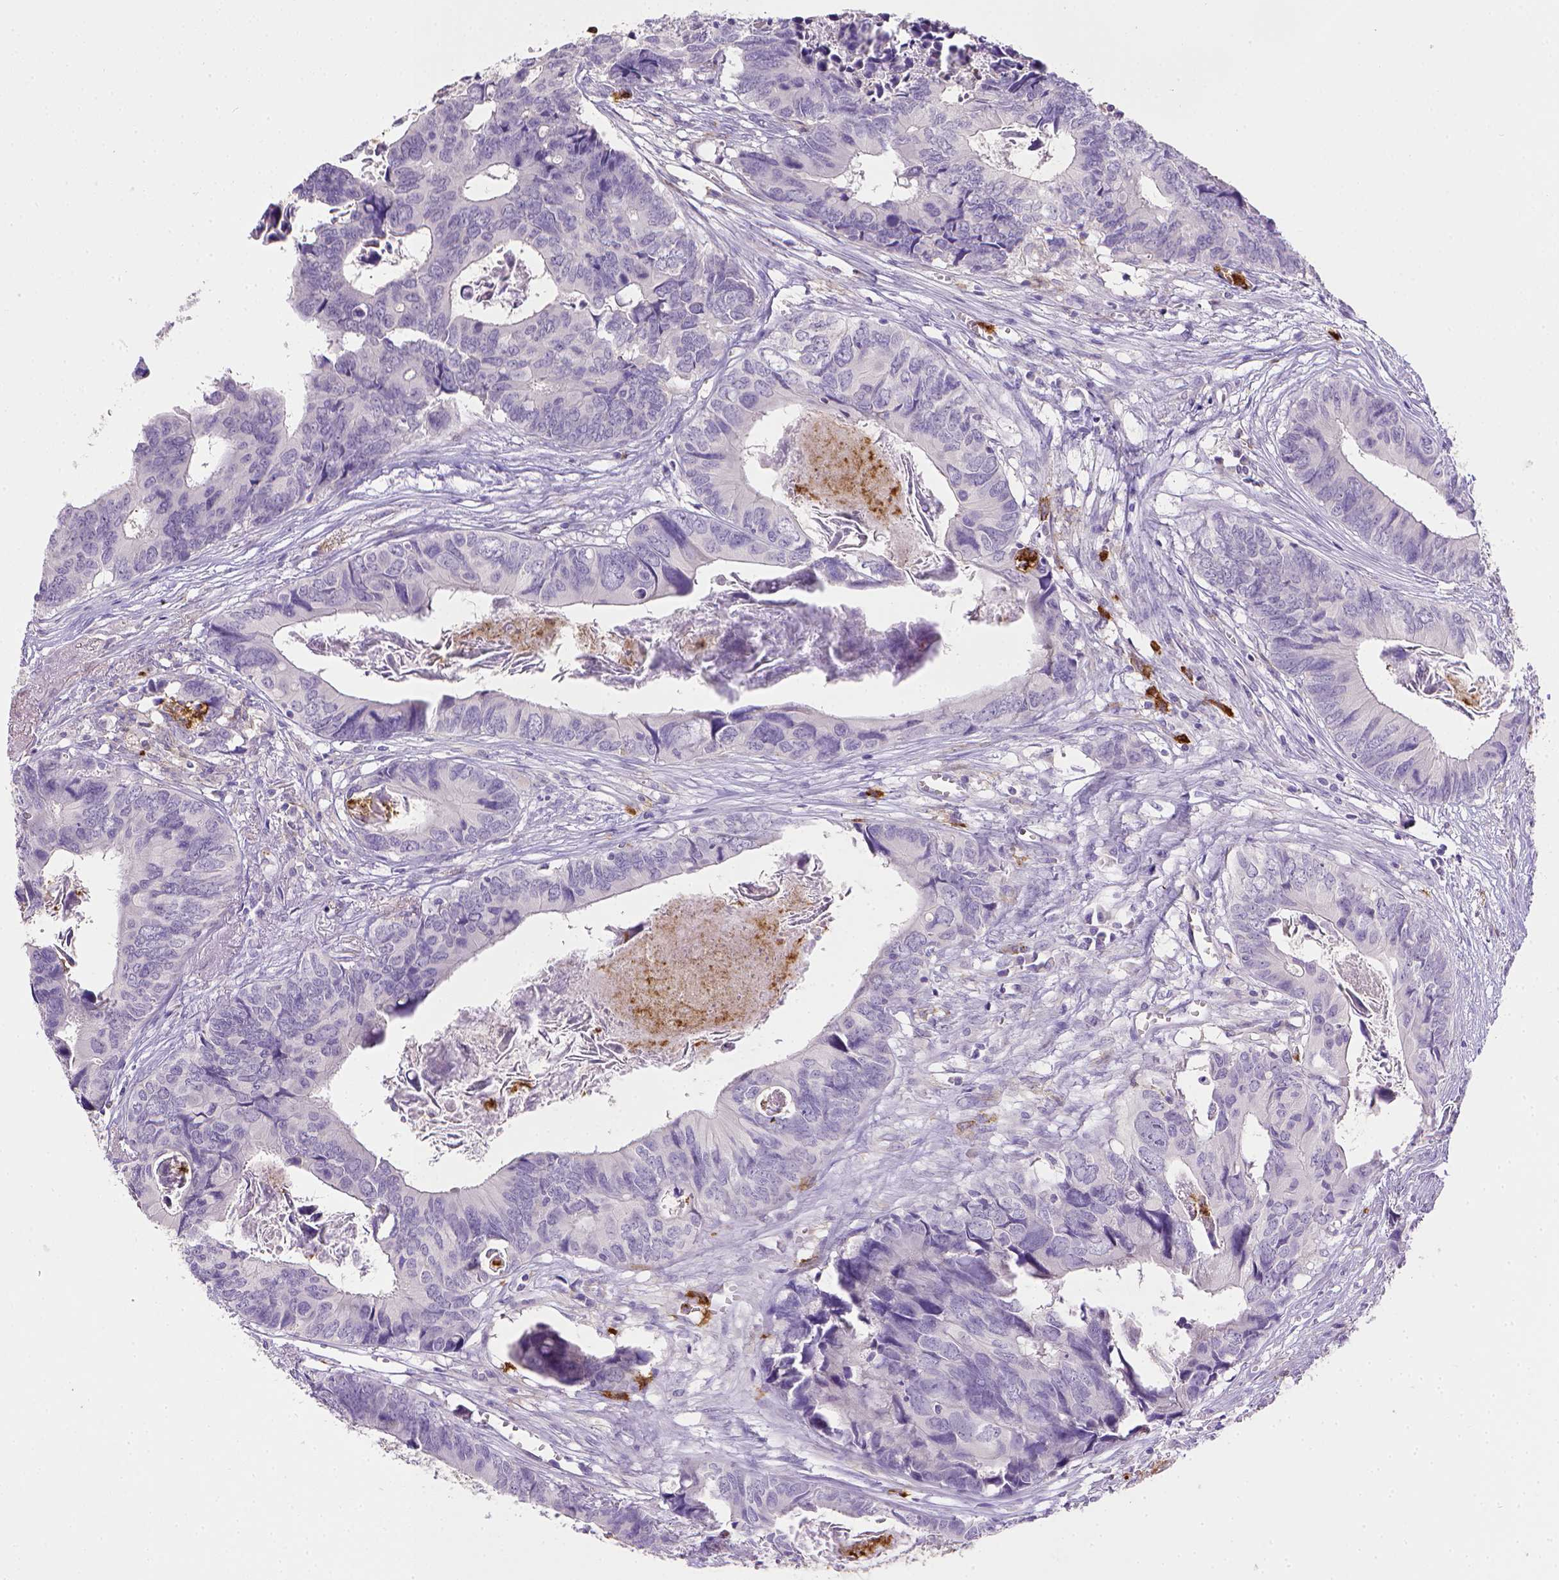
{"staining": {"intensity": "negative", "quantity": "none", "location": "none"}, "tissue": "colorectal cancer", "cell_type": "Tumor cells", "image_type": "cancer", "snomed": [{"axis": "morphology", "description": "Adenocarcinoma, NOS"}, {"axis": "topography", "description": "Colon"}], "caption": "IHC photomicrograph of neoplastic tissue: adenocarcinoma (colorectal) stained with DAB (3,3'-diaminobenzidine) demonstrates no significant protein staining in tumor cells.", "gene": "ITGAM", "patient": {"sex": "female", "age": 82}}